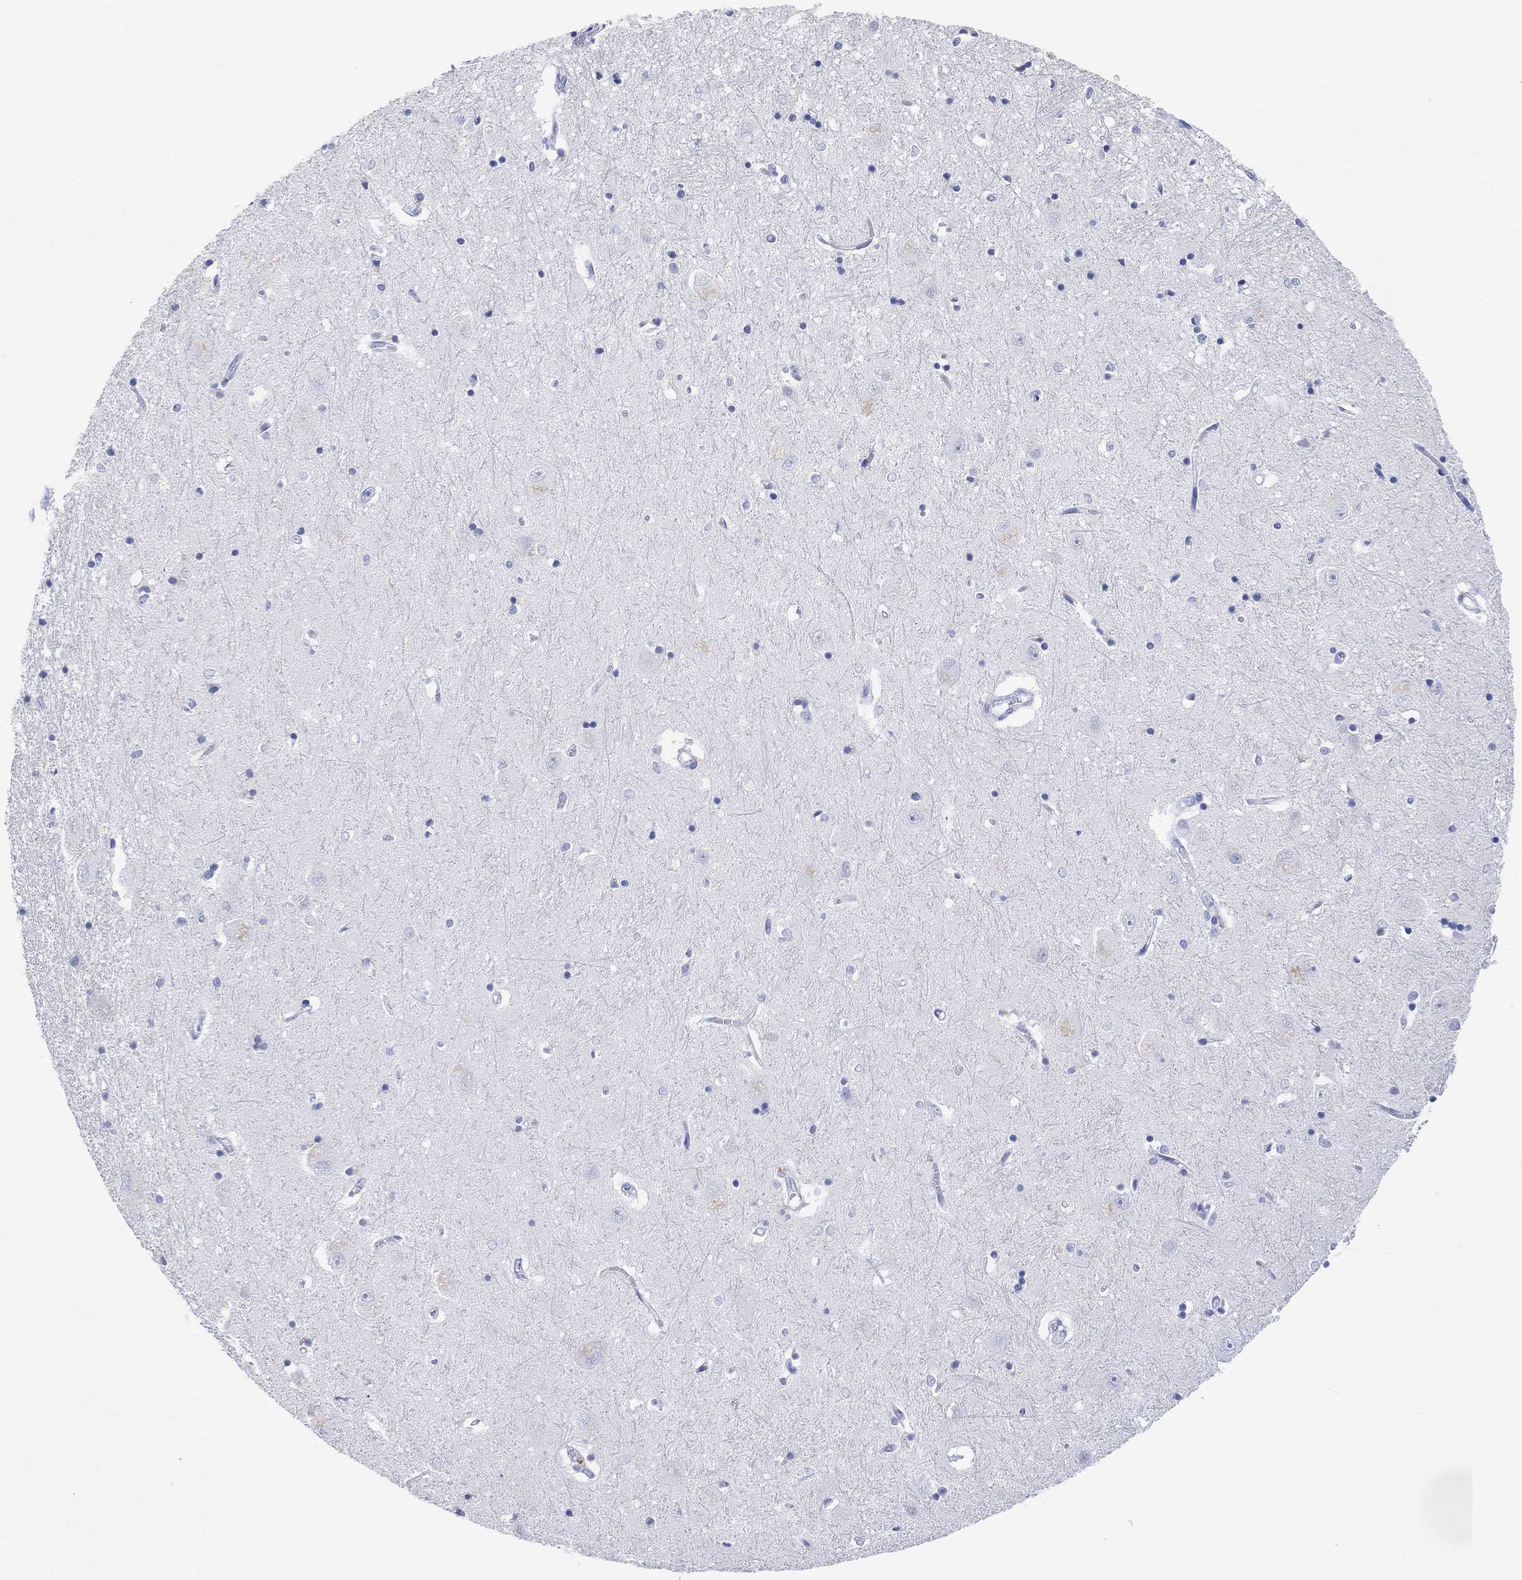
{"staining": {"intensity": "negative", "quantity": "none", "location": "none"}, "tissue": "caudate", "cell_type": "Glial cells", "image_type": "normal", "snomed": [{"axis": "morphology", "description": "Normal tissue, NOS"}, {"axis": "topography", "description": "Lateral ventricle wall"}], "caption": "This micrograph is of normal caudate stained with IHC to label a protein in brown with the nuclei are counter-stained blue. There is no expression in glial cells.", "gene": "TYR", "patient": {"sex": "male", "age": 54}}